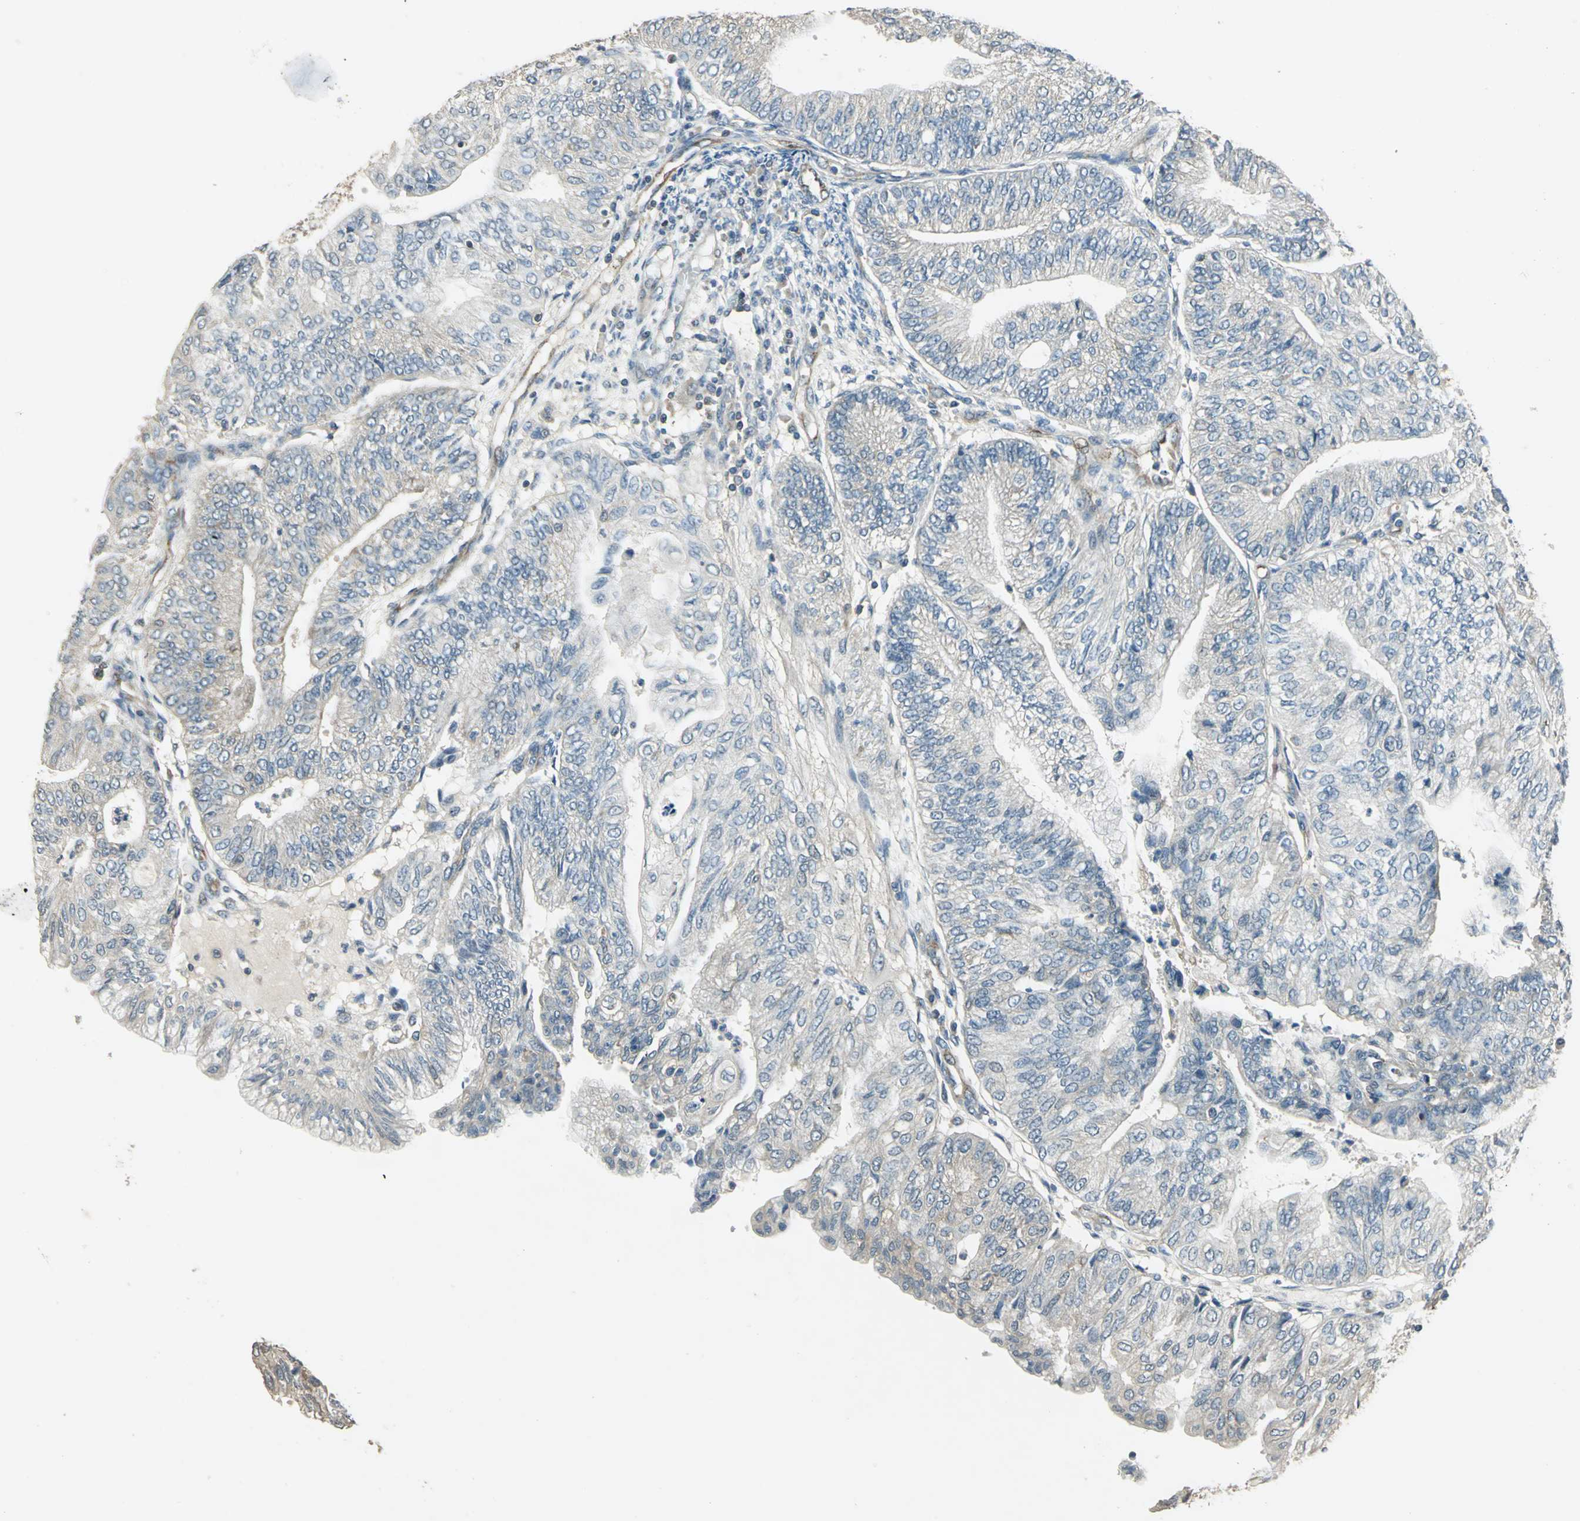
{"staining": {"intensity": "negative", "quantity": "none", "location": "none"}, "tissue": "endometrial cancer", "cell_type": "Tumor cells", "image_type": "cancer", "snomed": [{"axis": "morphology", "description": "Adenocarcinoma, NOS"}, {"axis": "topography", "description": "Endometrium"}], "caption": "Endometrial cancer (adenocarcinoma) was stained to show a protein in brown. There is no significant expression in tumor cells.", "gene": "RAPGEF1", "patient": {"sex": "female", "age": 59}}